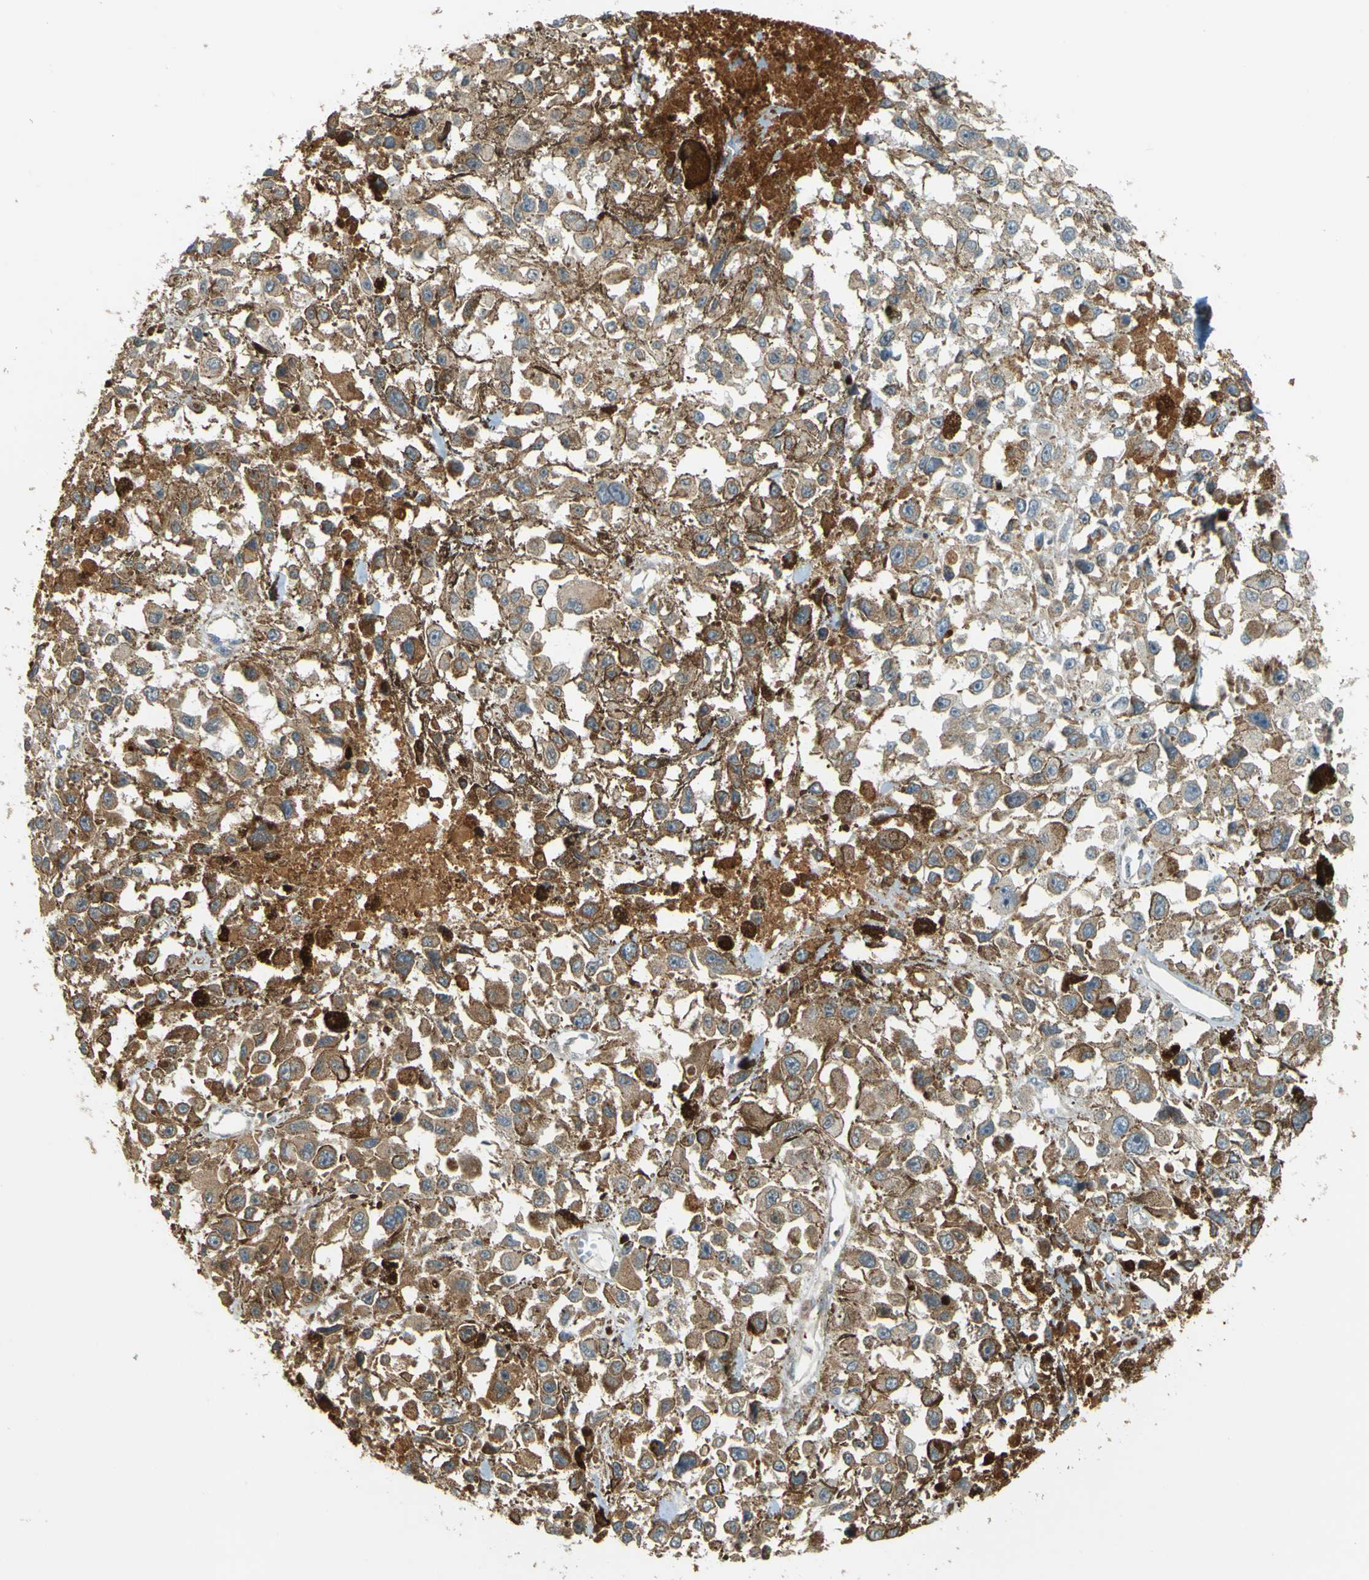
{"staining": {"intensity": "weak", "quantity": ">75%", "location": "cytoplasmic/membranous"}, "tissue": "melanoma", "cell_type": "Tumor cells", "image_type": "cancer", "snomed": [{"axis": "morphology", "description": "Malignant melanoma, Metastatic site"}, {"axis": "topography", "description": "Lymph node"}], "caption": "A high-resolution histopathology image shows immunohistochemistry staining of malignant melanoma (metastatic site), which displays weak cytoplasmic/membranous staining in approximately >75% of tumor cells. The protein of interest is stained brown, and the nuclei are stained in blue (DAB (3,3'-diaminobenzidine) IHC with brightfield microscopy, high magnification).", "gene": "LPCAT1", "patient": {"sex": "male", "age": 59}}